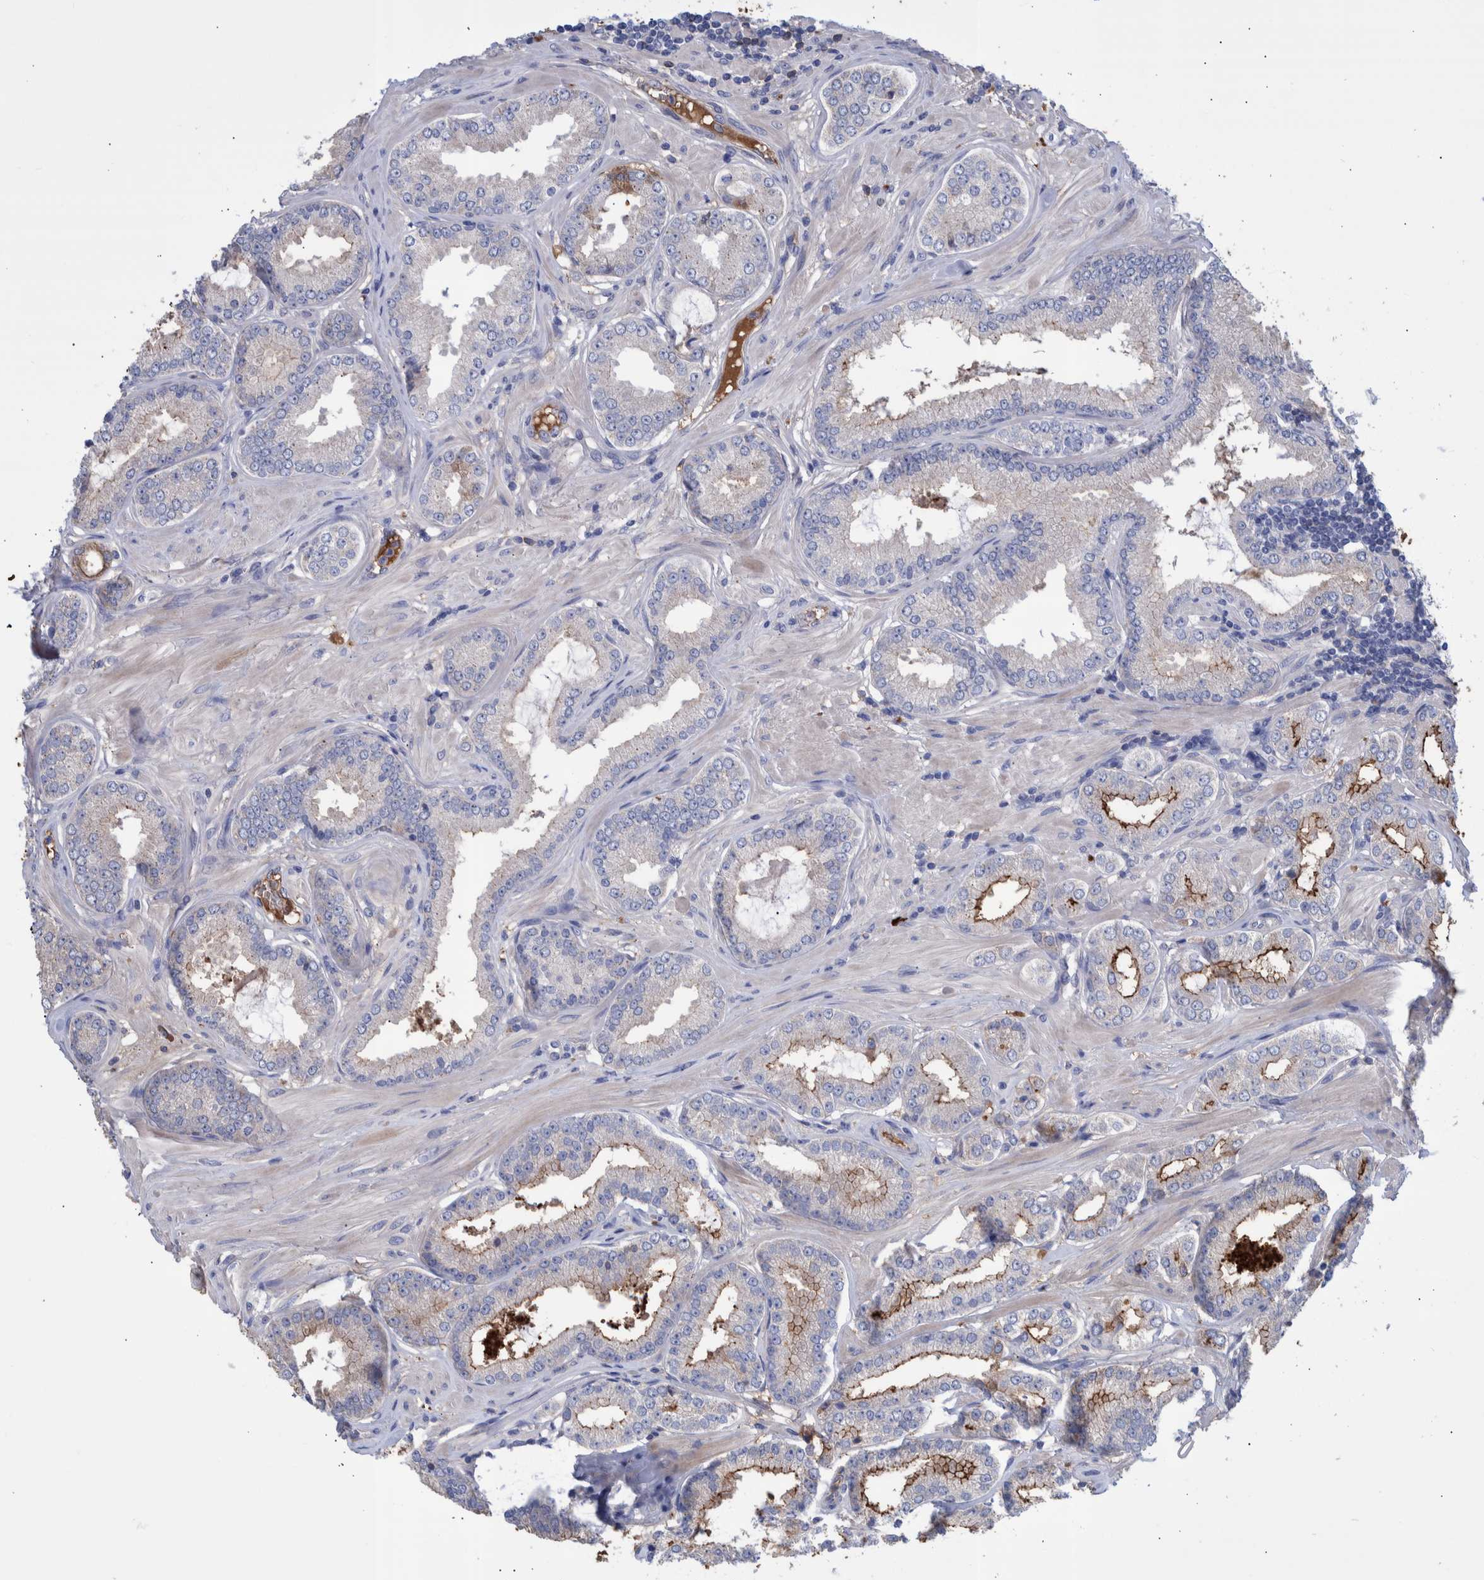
{"staining": {"intensity": "moderate", "quantity": "<25%", "location": "cytoplasmic/membranous"}, "tissue": "prostate cancer", "cell_type": "Tumor cells", "image_type": "cancer", "snomed": [{"axis": "morphology", "description": "Adenocarcinoma, Low grade"}, {"axis": "topography", "description": "Prostate"}], "caption": "DAB immunohistochemical staining of prostate adenocarcinoma (low-grade) reveals moderate cytoplasmic/membranous protein staining in about <25% of tumor cells.", "gene": "DLL4", "patient": {"sex": "male", "age": 62}}